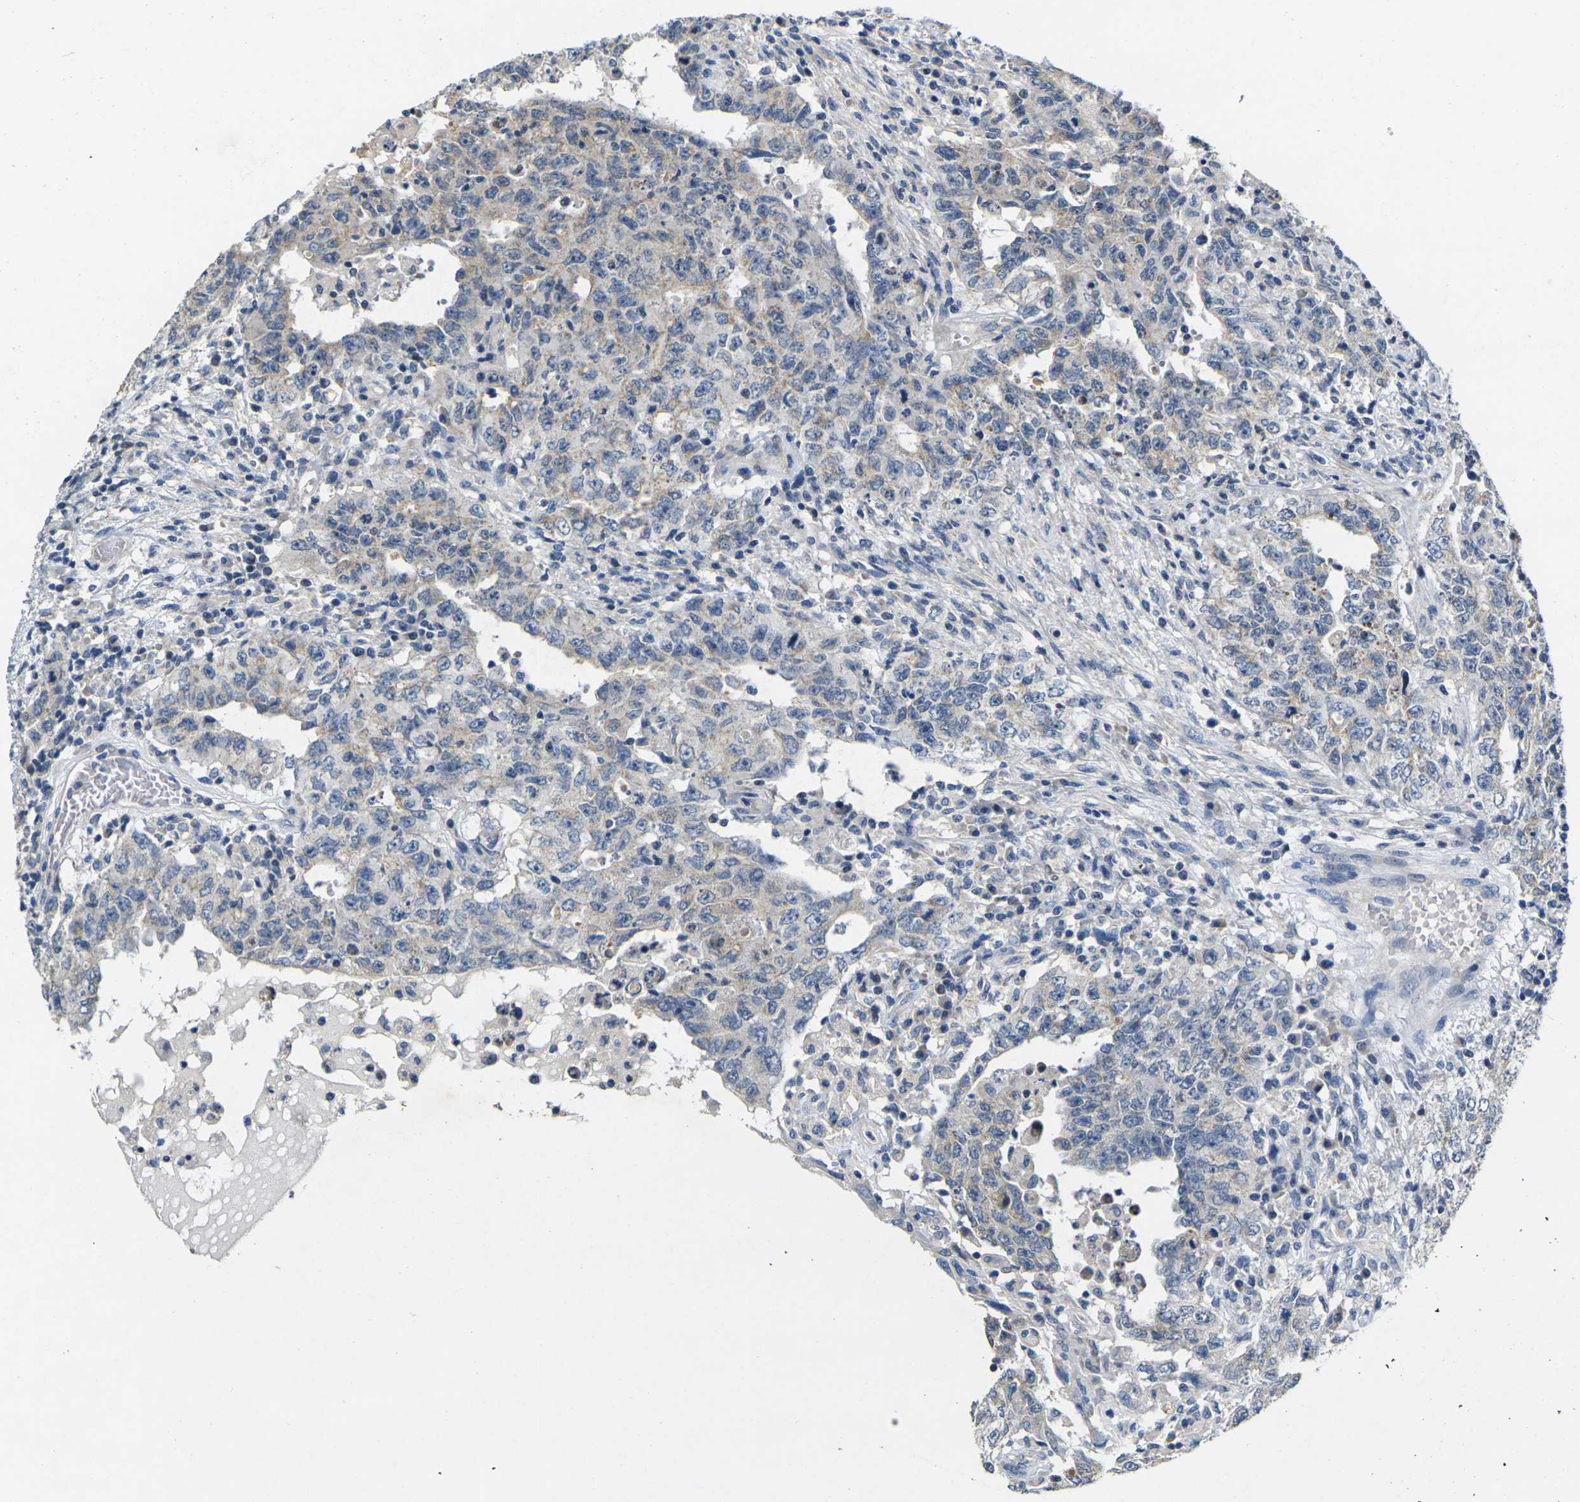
{"staining": {"intensity": "weak", "quantity": ">75%", "location": "cytoplasmic/membranous"}, "tissue": "testis cancer", "cell_type": "Tumor cells", "image_type": "cancer", "snomed": [{"axis": "morphology", "description": "Carcinoma, Embryonal, NOS"}, {"axis": "topography", "description": "Testis"}], "caption": "Testis embryonal carcinoma stained for a protein (brown) shows weak cytoplasmic/membranous positive expression in about >75% of tumor cells.", "gene": "NOCT", "patient": {"sex": "male", "age": 26}}